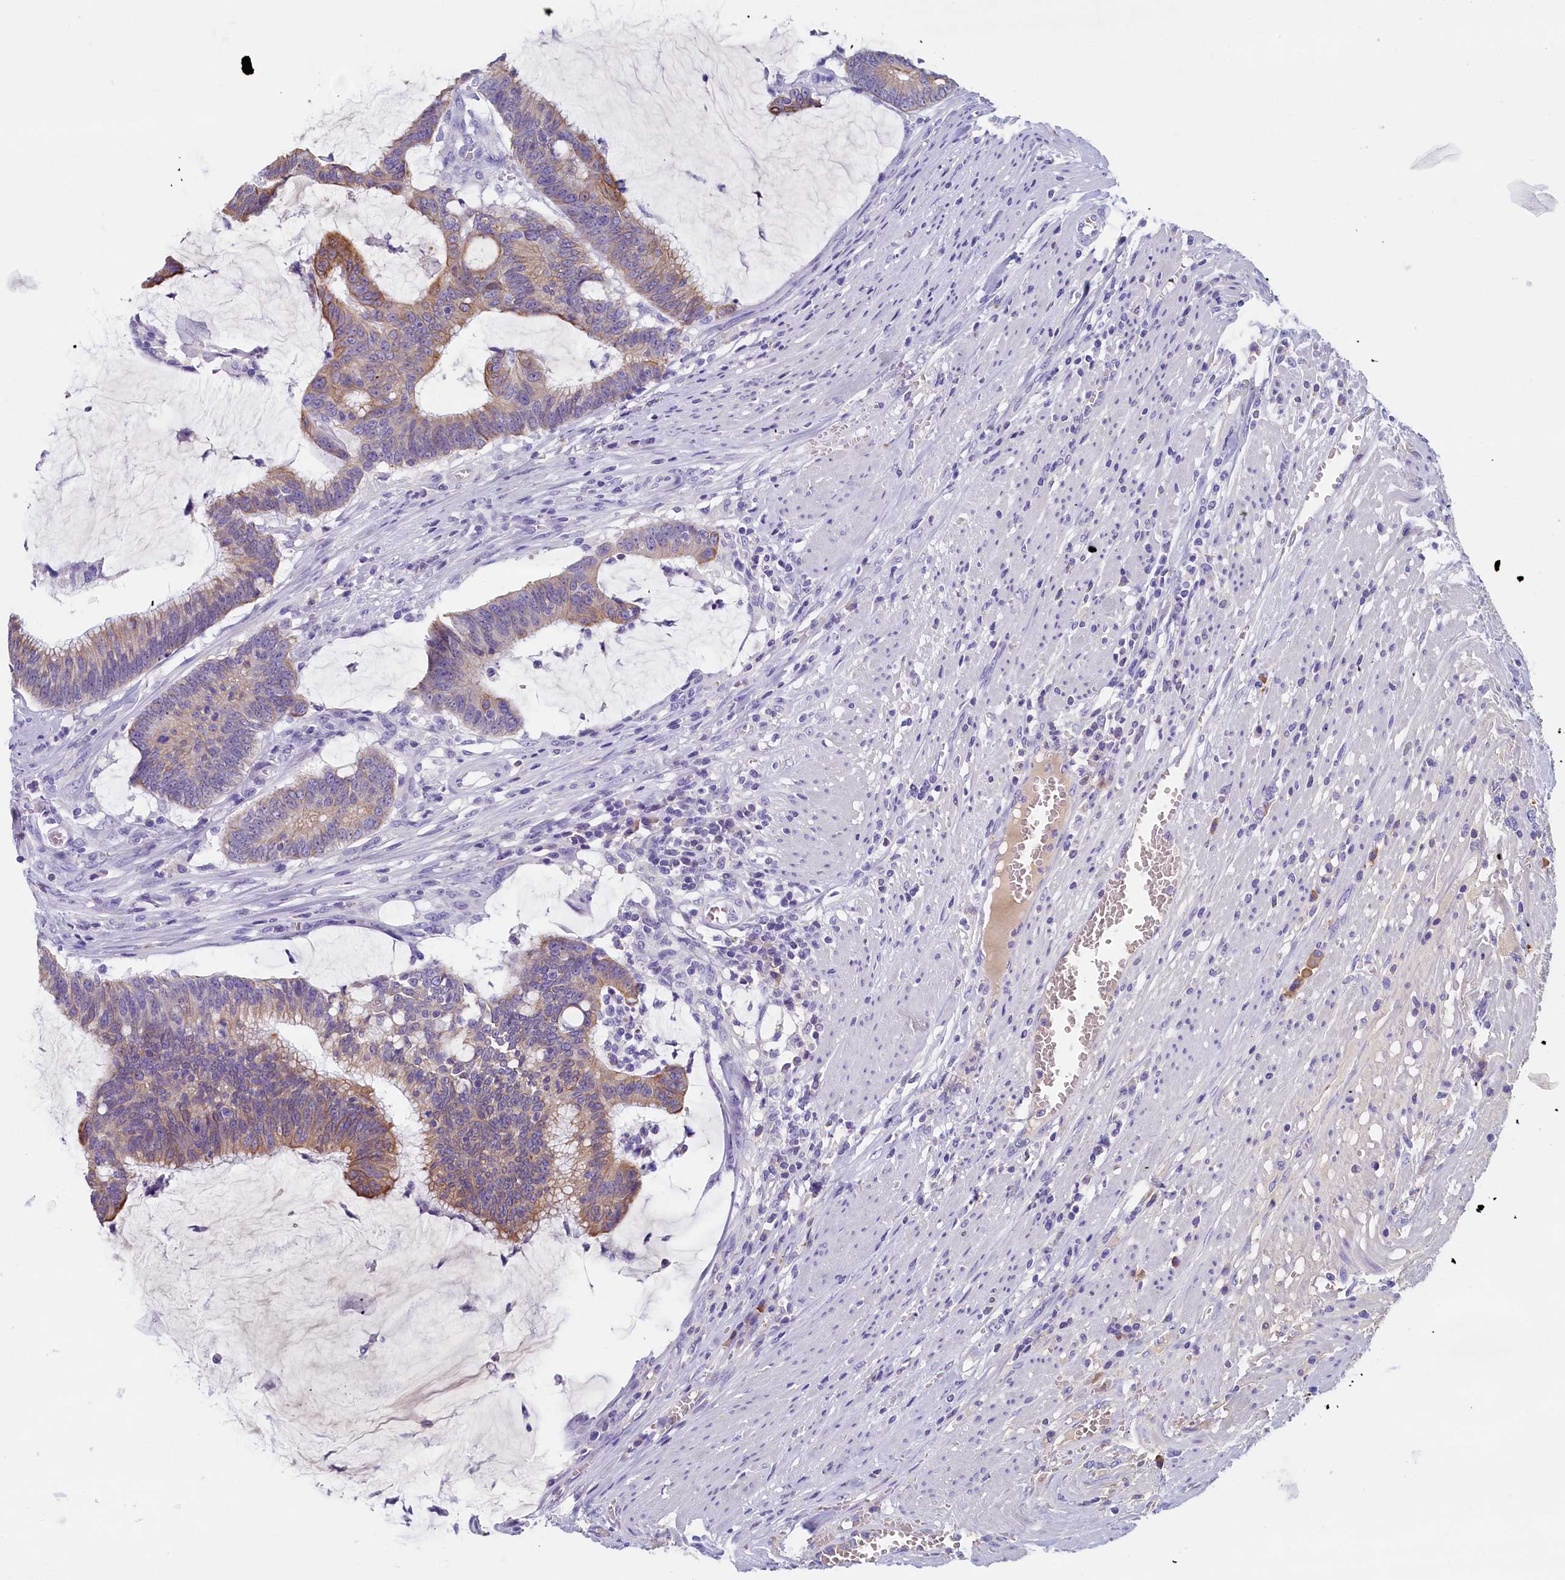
{"staining": {"intensity": "moderate", "quantity": "<25%", "location": "cytoplasmic/membranous"}, "tissue": "colorectal cancer", "cell_type": "Tumor cells", "image_type": "cancer", "snomed": [{"axis": "morphology", "description": "Adenocarcinoma, NOS"}, {"axis": "topography", "description": "Rectum"}], "caption": "The histopathology image demonstrates immunohistochemical staining of adenocarcinoma (colorectal). There is moderate cytoplasmic/membranous expression is appreciated in about <25% of tumor cells.", "gene": "GUCA1C", "patient": {"sex": "female", "age": 77}}